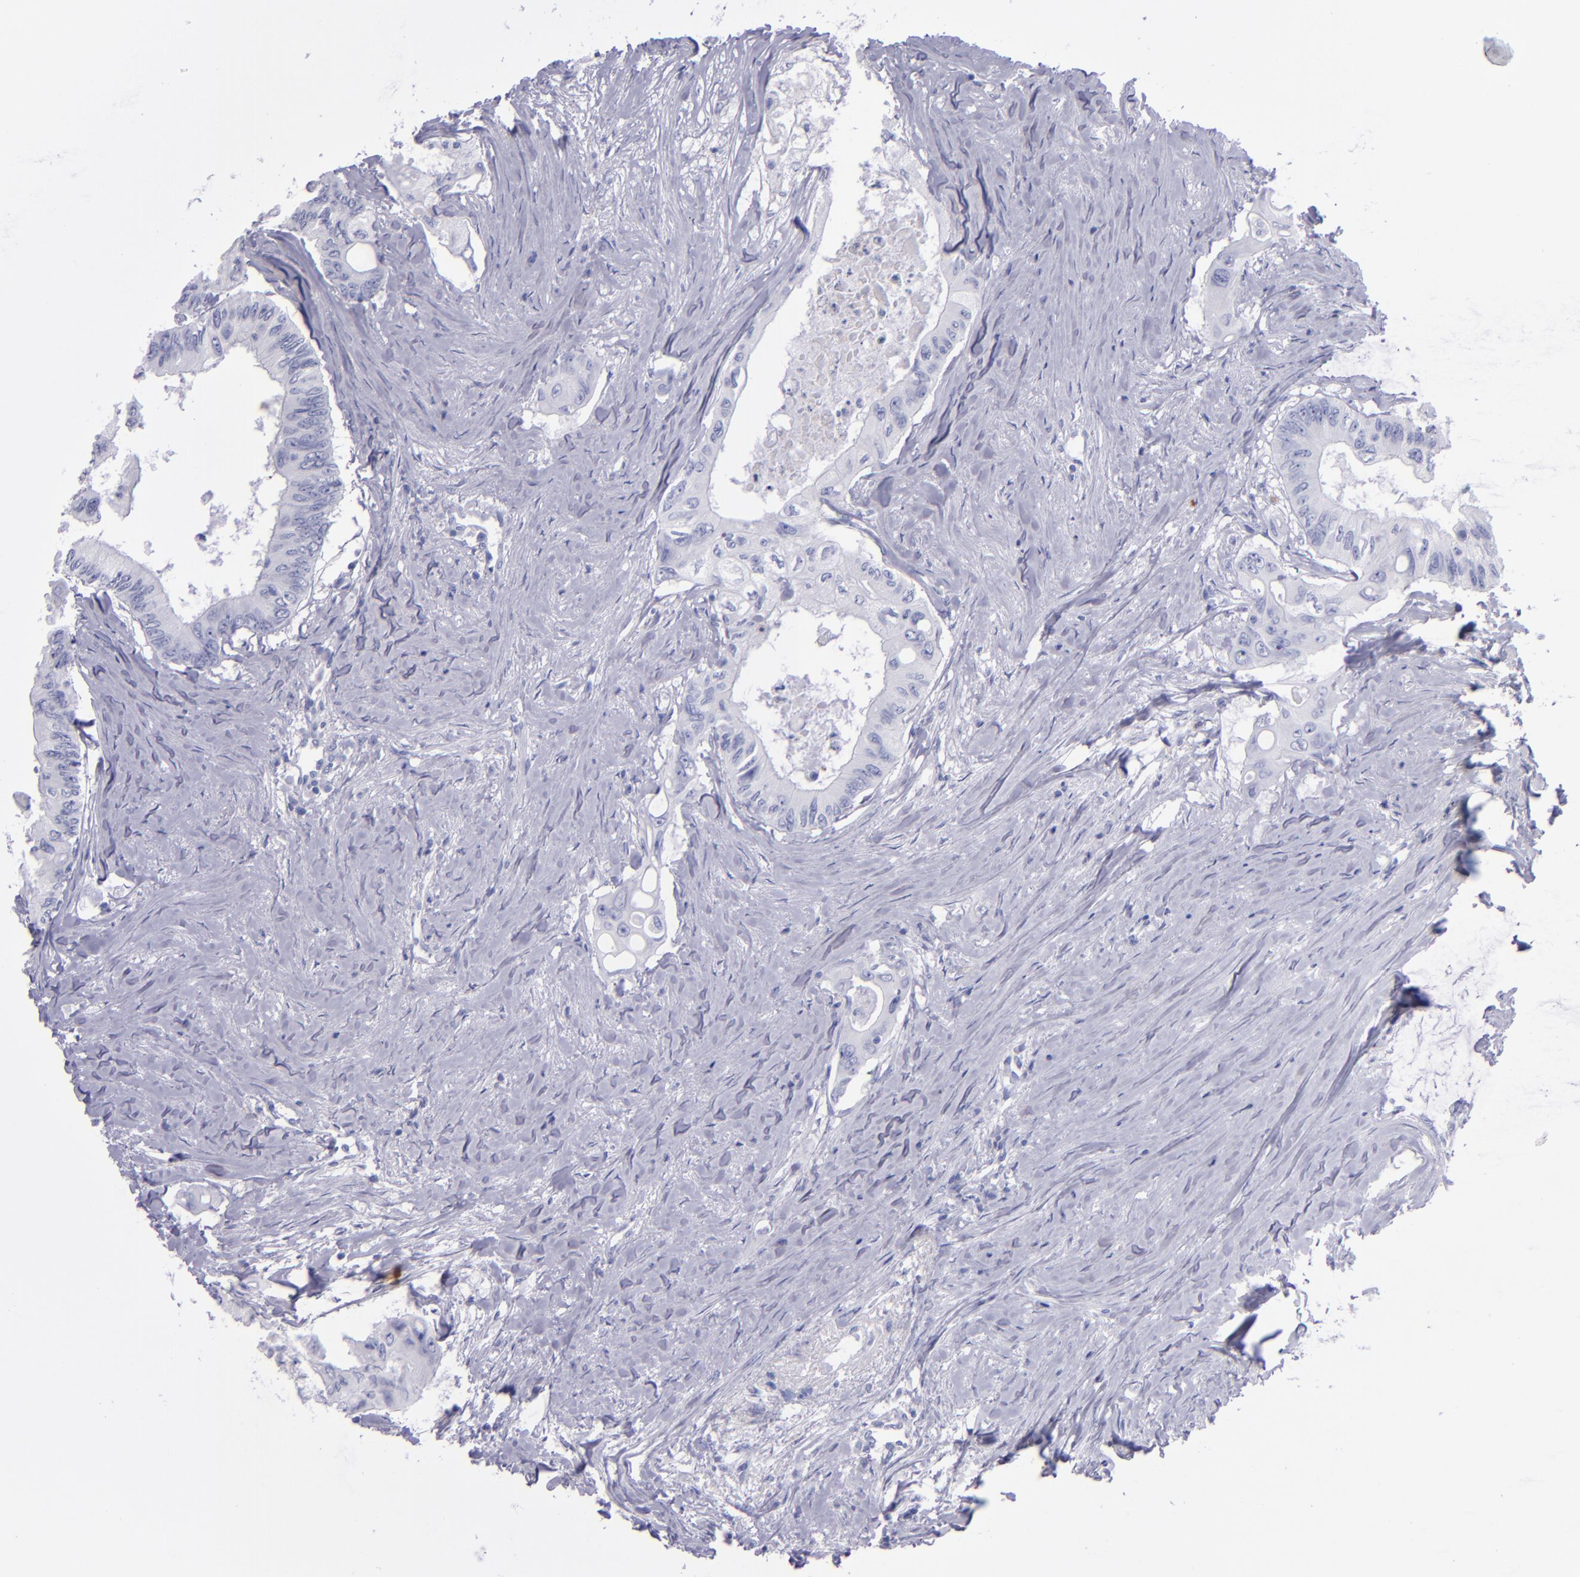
{"staining": {"intensity": "negative", "quantity": "none", "location": "none"}, "tissue": "colorectal cancer", "cell_type": "Tumor cells", "image_type": "cancer", "snomed": [{"axis": "morphology", "description": "Adenocarcinoma, NOS"}, {"axis": "topography", "description": "Colon"}], "caption": "Protein analysis of adenocarcinoma (colorectal) shows no significant staining in tumor cells. (Immunohistochemistry (ihc), brightfield microscopy, high magnification).", "gene": "CR1", "patient": {"sex": "male", "age": 65}}